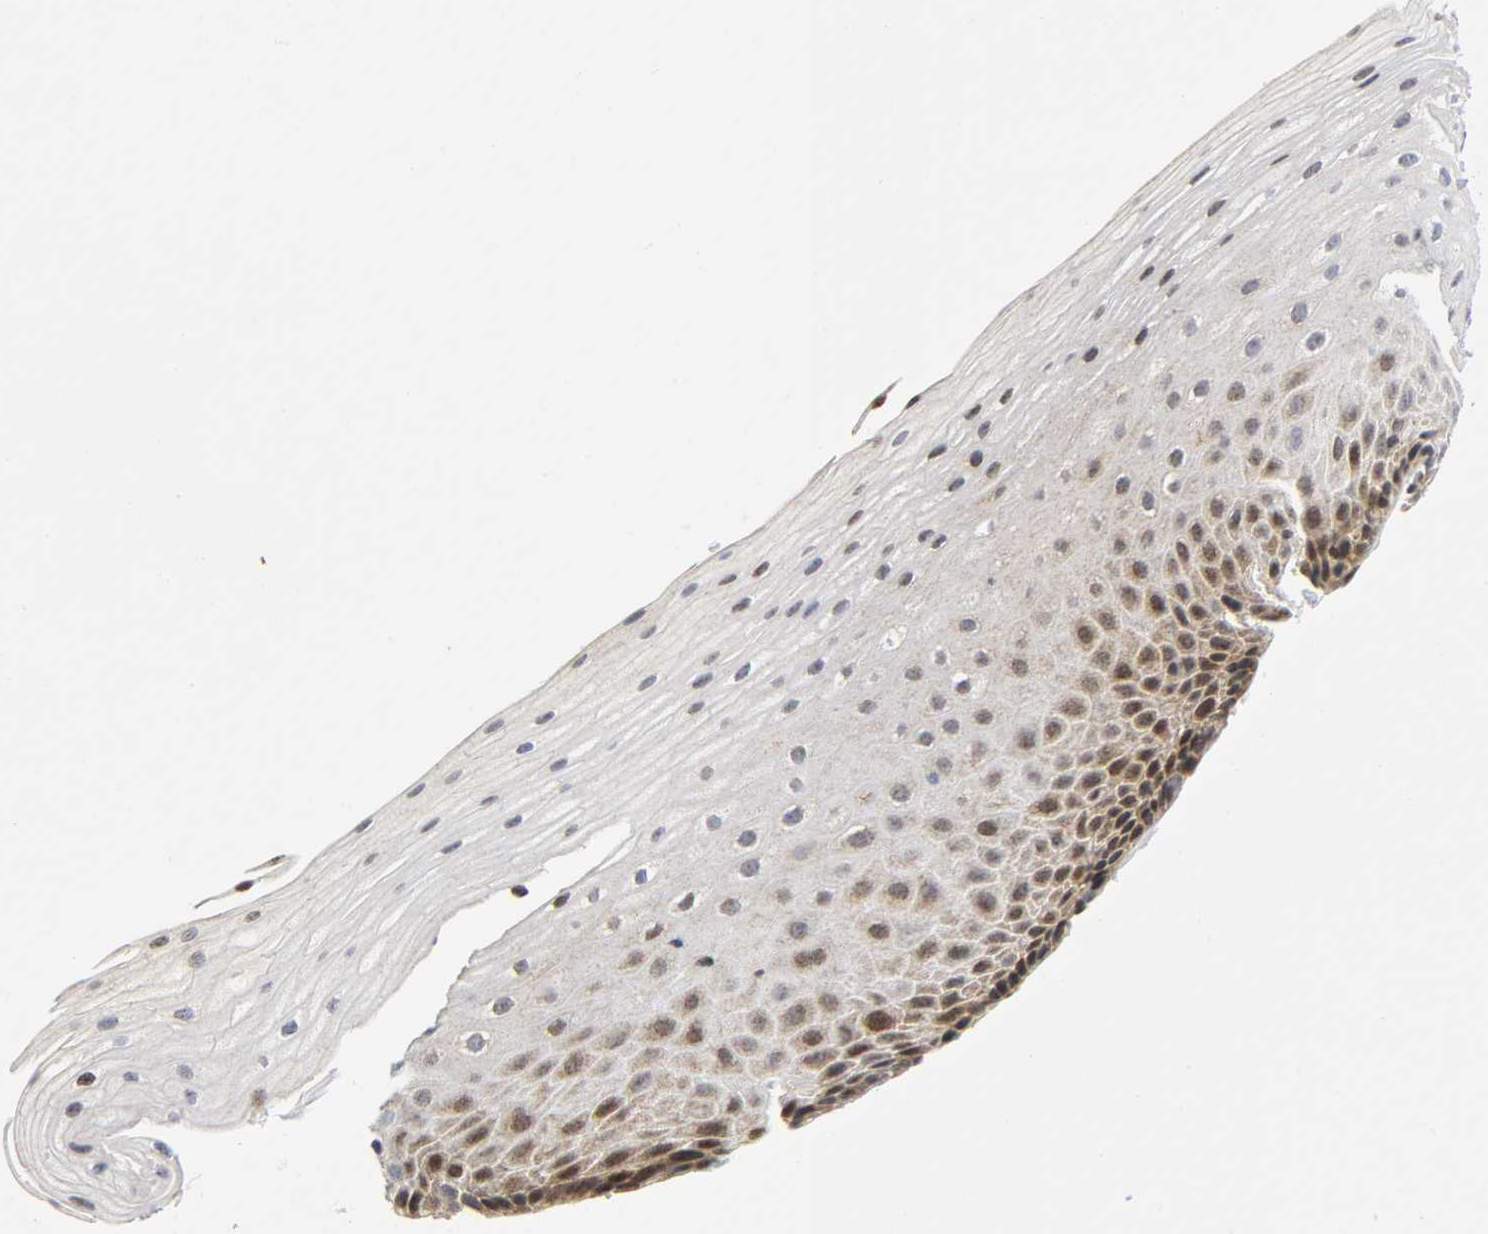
{"staining": {"intensity": "moderate", "quantity": "<25%", "location": "cytoplasmic/membranous"}, "tissue": "esophagus", "cell_type": "Squamous epithelial cells", "image_type": "normal", "snomed": [{"axis": "morphology", "description": "Normal tissue, NOS"}, {"axis": "topography", "description": "Esophagus"}], "caption": "Immunohistochemistry of unremarkable esophagus displays low levels of moderate cytoplasmic/membranous expression in approximately <25% of squamous epithelial cells.", "gene": "SOS2", "patient": {"sex": "female", "age": 70}}